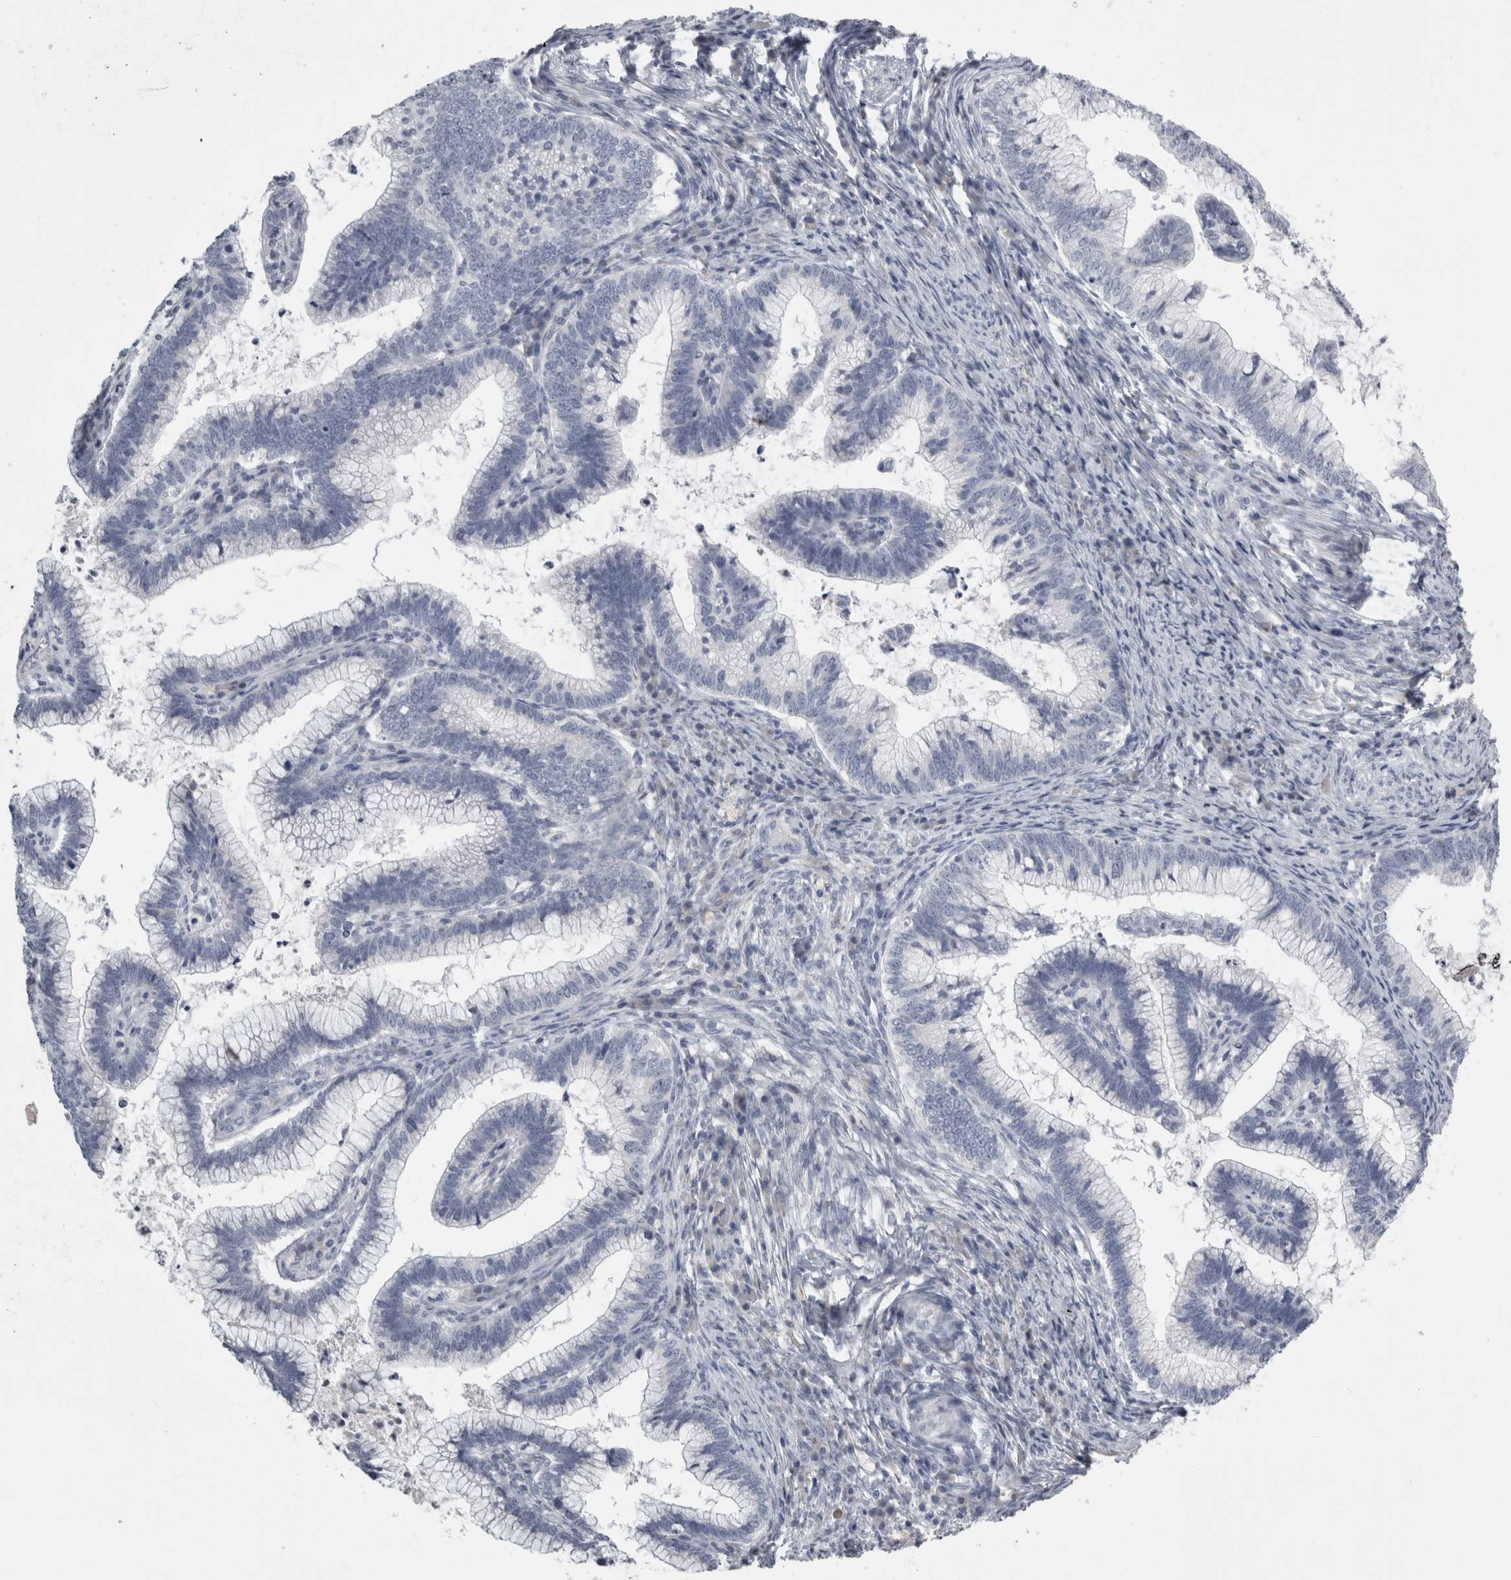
{"staining": {"intensity": "negative", "quantity": "none", "location": "none"}, "tissue": "cervical cancer", "cell_type": "Tumor cells", "image_type": "cancer", "snomed": [{"axis": "morphology", "description": "Adenocarcinoma, NOS"}, {"axis": "topography", "description": "Cervix"}], "caption": "Histopathology image shows no protein staining in tumor cells of adenocarcinoma (cervical) tissue. (Brightfield microscopy of DAB immunohistochemistry (IHC) at high magnification).", "gene": "TCAP", "patient": {"sex": "female", "age": 36}}